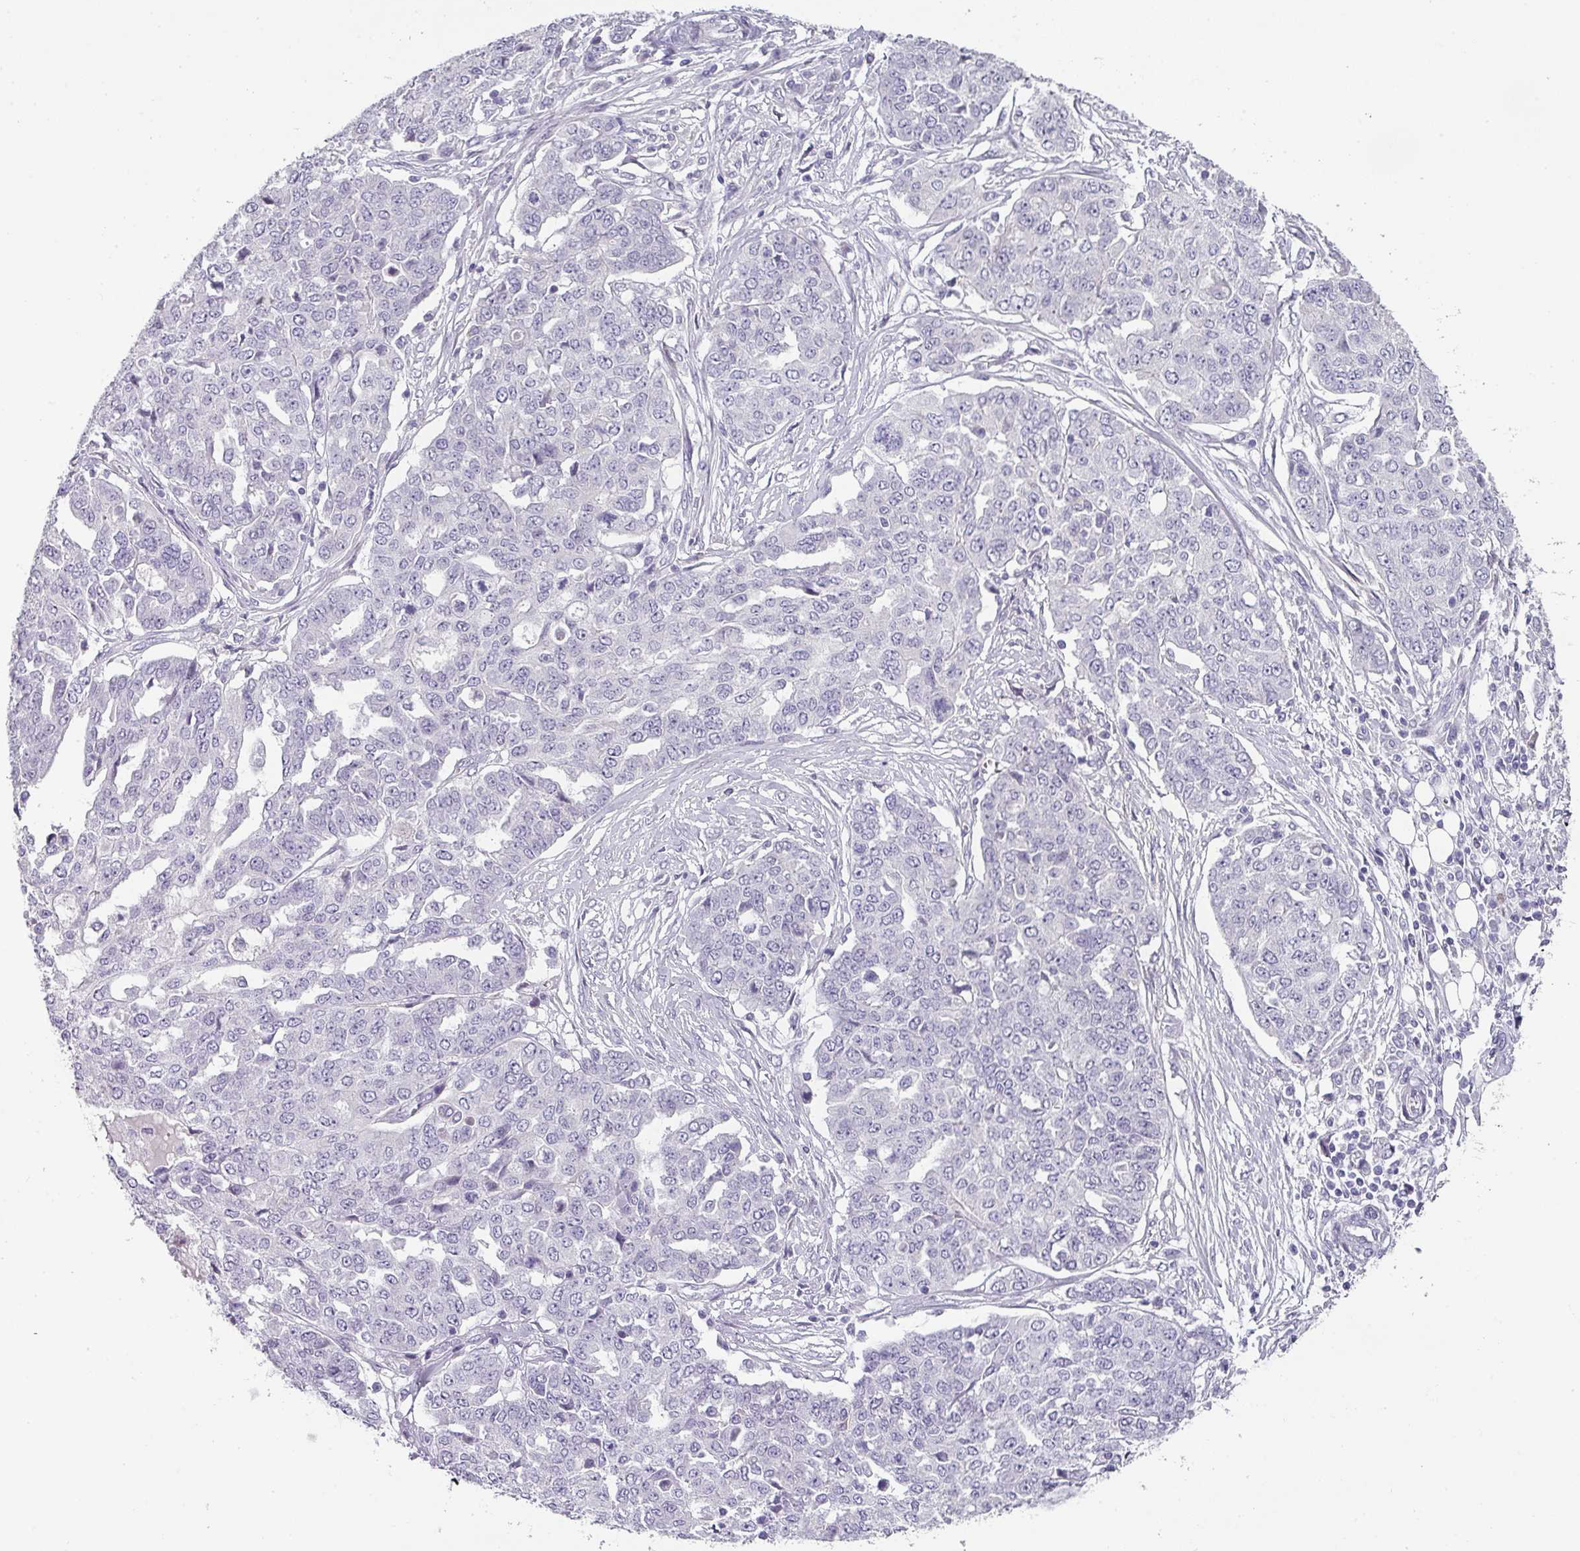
{"staining": {"intensity": "negative", "quantity": "none", "location": "none"}, "tissue": "ovarian cancer", "cell_type": "Tumor cells", "image_type": "cancer", "snomed": [{"axis": "morphology", "description": "Cystadenocarcinoma, serous, NOS"}, {"axis": "topography", "description": "Soft tissue"}, {"axis": "topography", "description": "Ovary"}], "caption": "Ovarian cancer stained for a protein using IHC exhibits no positivity tumor cells.", "gene": "BTLA", "patient": {"sex": "female", "age": 57}}